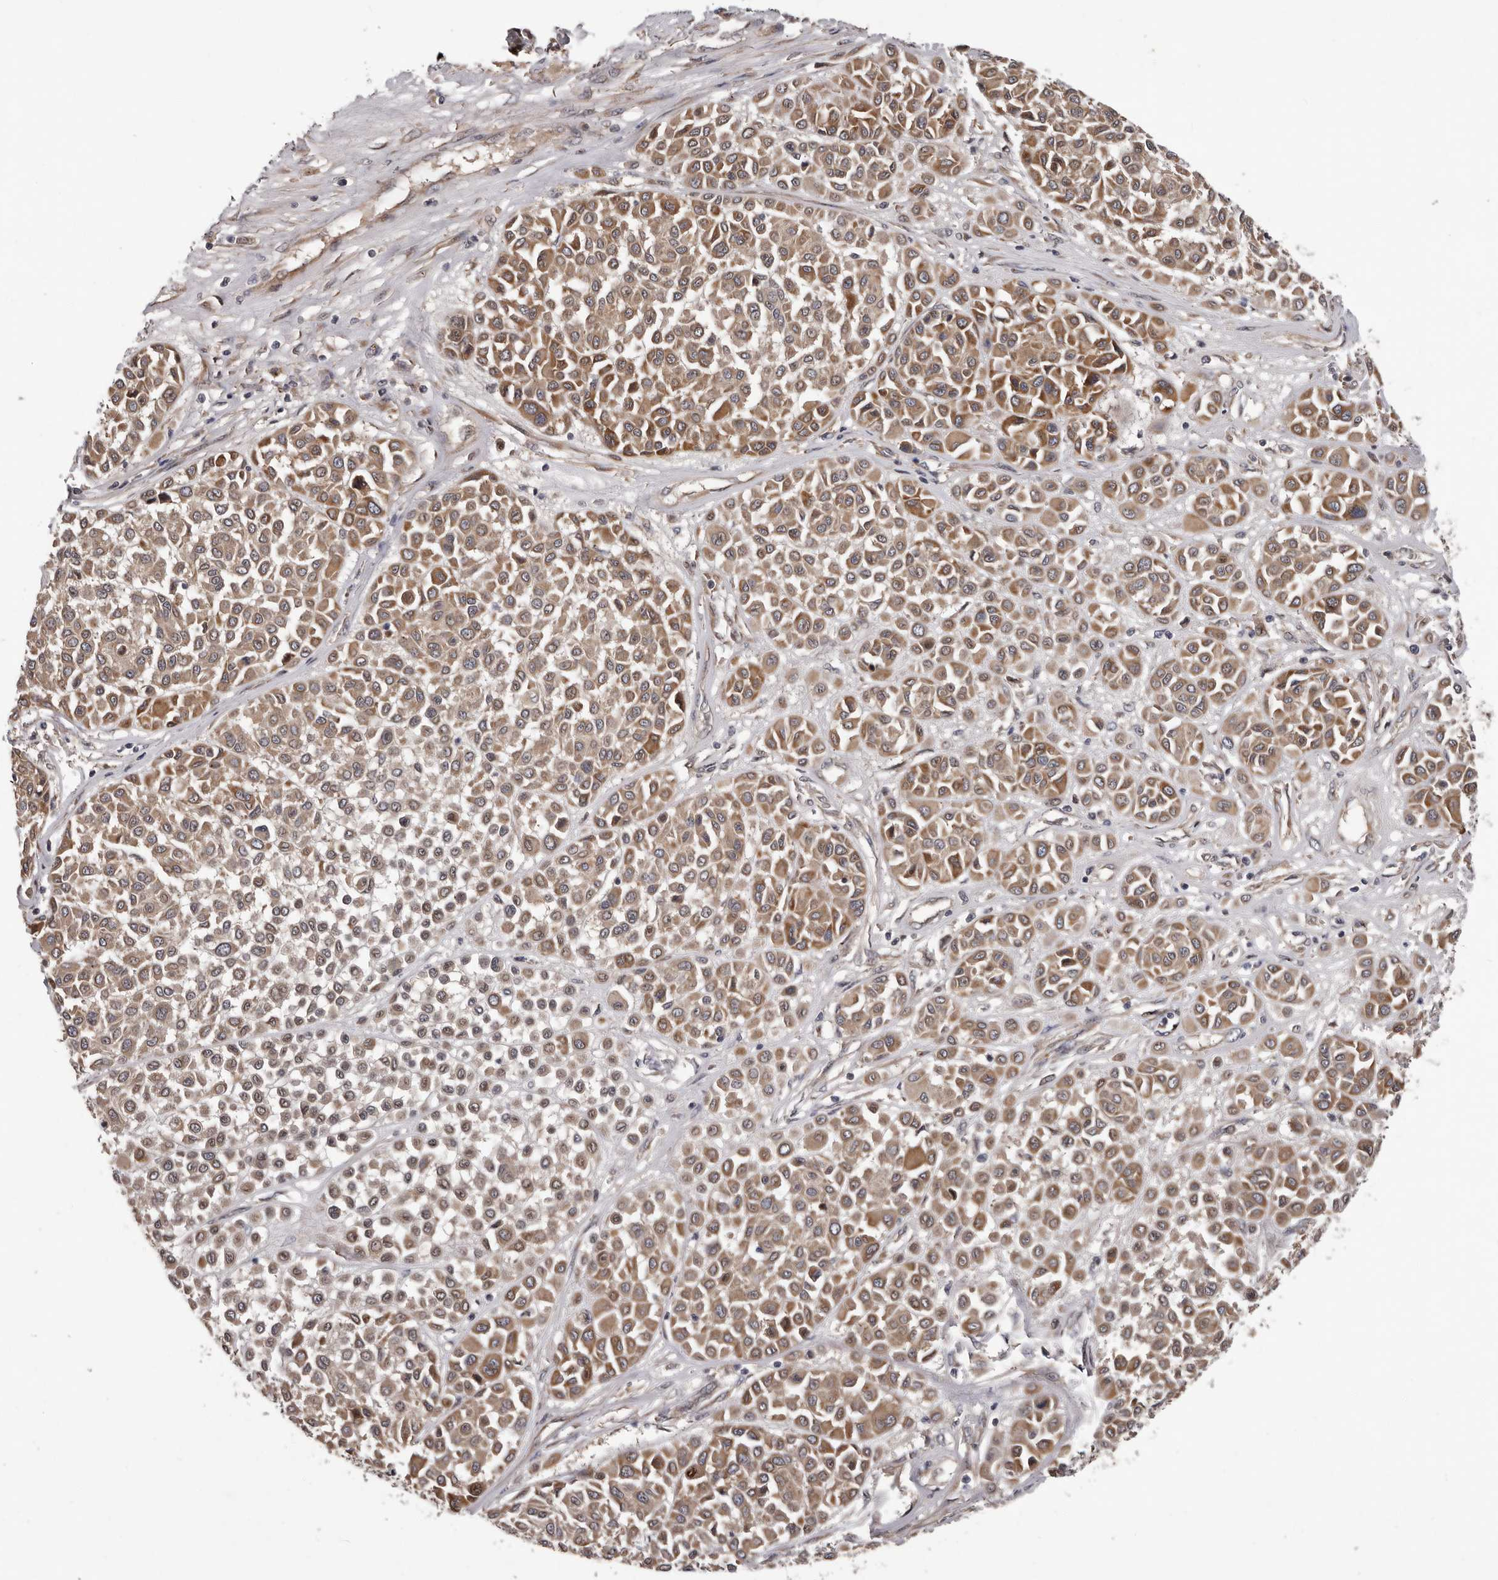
{"staining": {"intensity": "moderate", "quantity": ">75%", "location": "cytoplasmic/membranous"}, "tissue": "melanoma", "cell_type": "Tumor cells", "image_type": "cancer", "snomed": [{"axis": "morphology", "description": "Malignant melanoma, Metastatic site"}, {"axis": "topography", "description": "Soft tissue"}], "caption": "IHC image of melanoma stained for a protein (brown), which demonstrates medium levels of moderate cytoplasmic/membranous positivity in about >75% of tumor cells.", "gene": "PRKD1", "patient": {"sex": "male", "age": 41}}